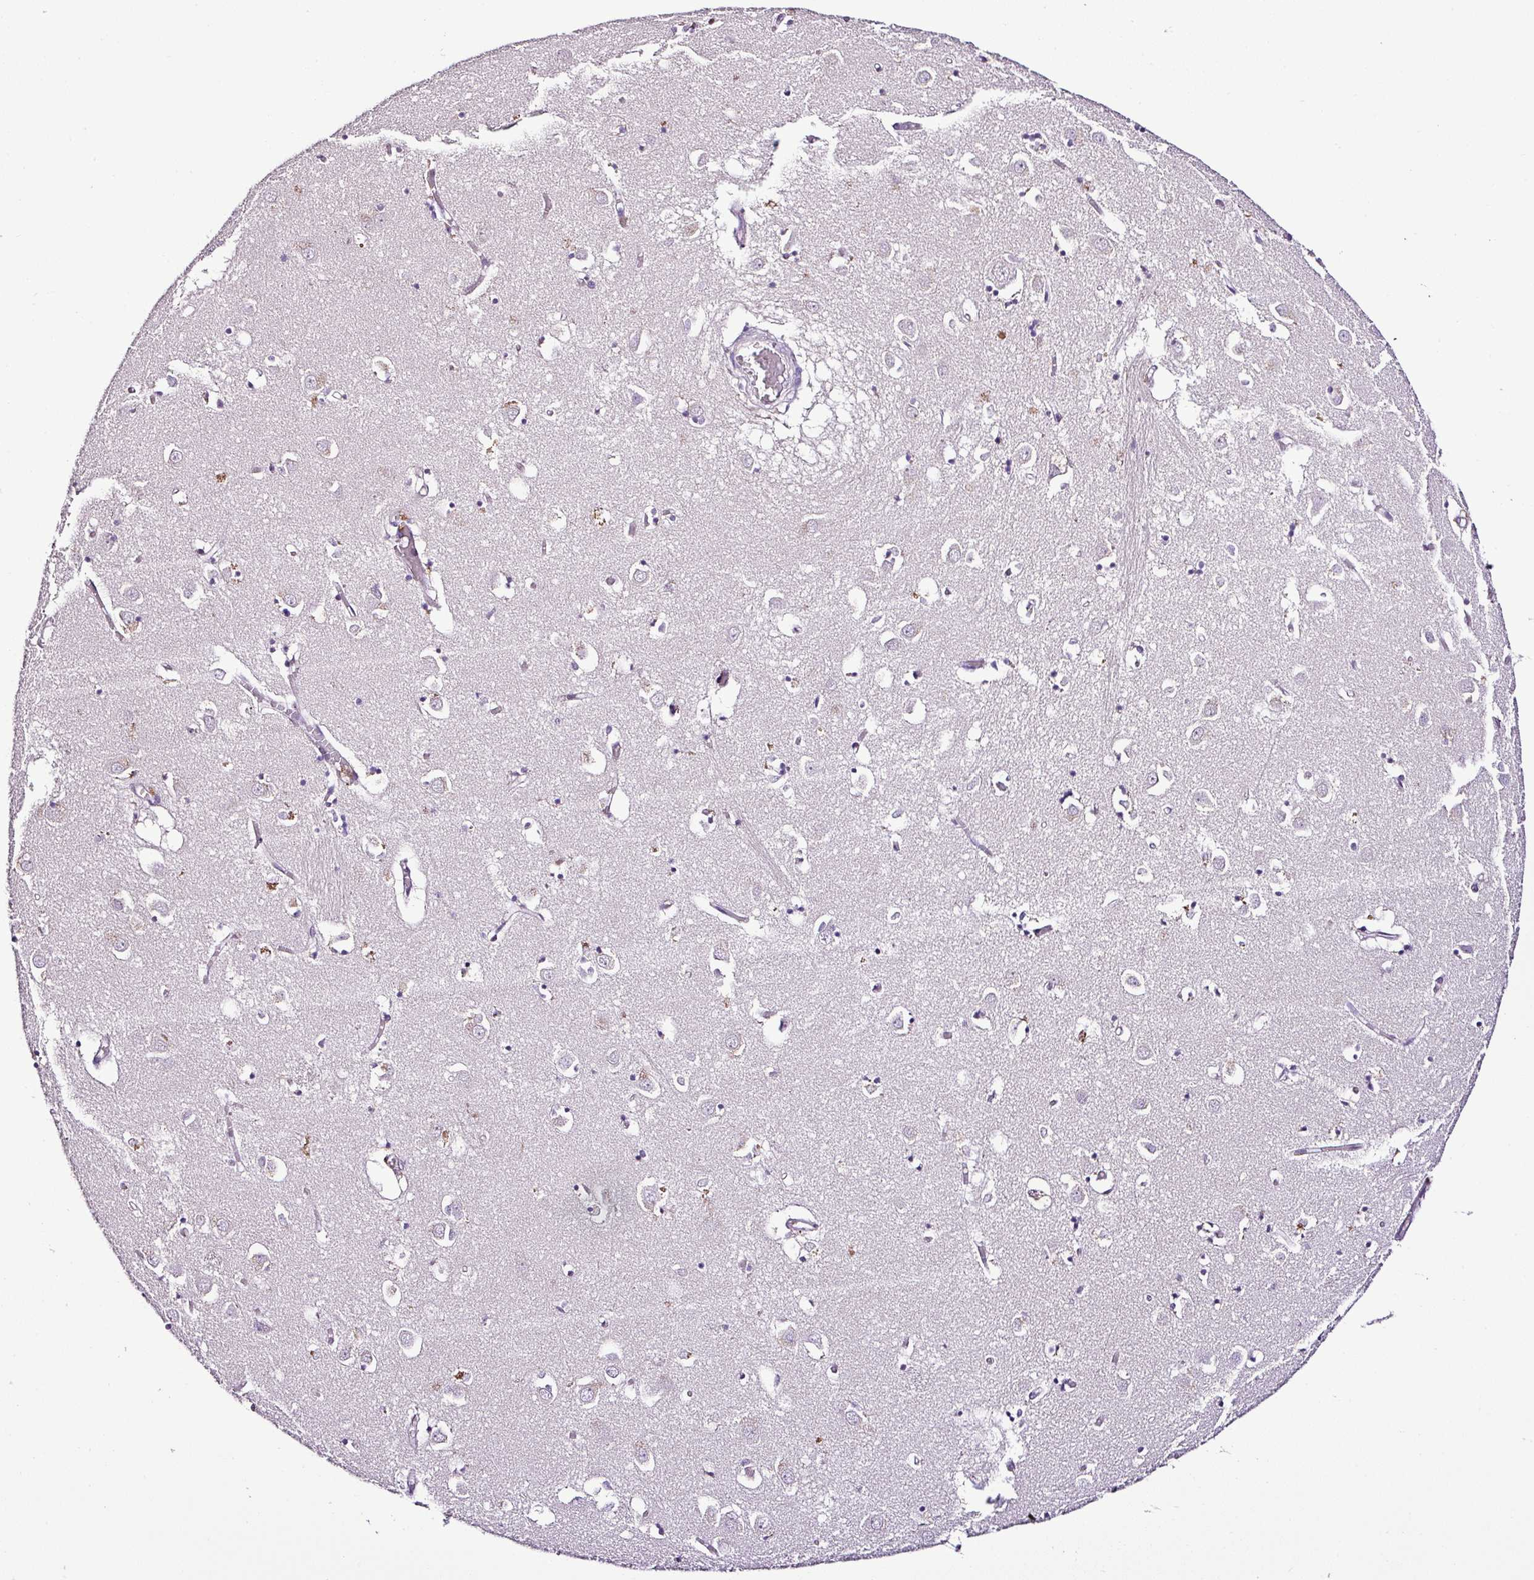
{"staining": {"intensity": "negative", "quantity": "none", "location": "none"}, "tissue": "caudate", "cell_type": "Glial cells", "image_type": "normal", "snomed": [{"axis": "morphology", "description": "Normal tissue, NOS"}, {"axis": "topography", "description": "Lateral ventricle wall"}], "caption": "DAB immunohistochemical staining of unremarkable human caudate exhibits no significant staining in glial cells.", "gene": "ESR1", "patient": {"sex": "male", "age": 70}}